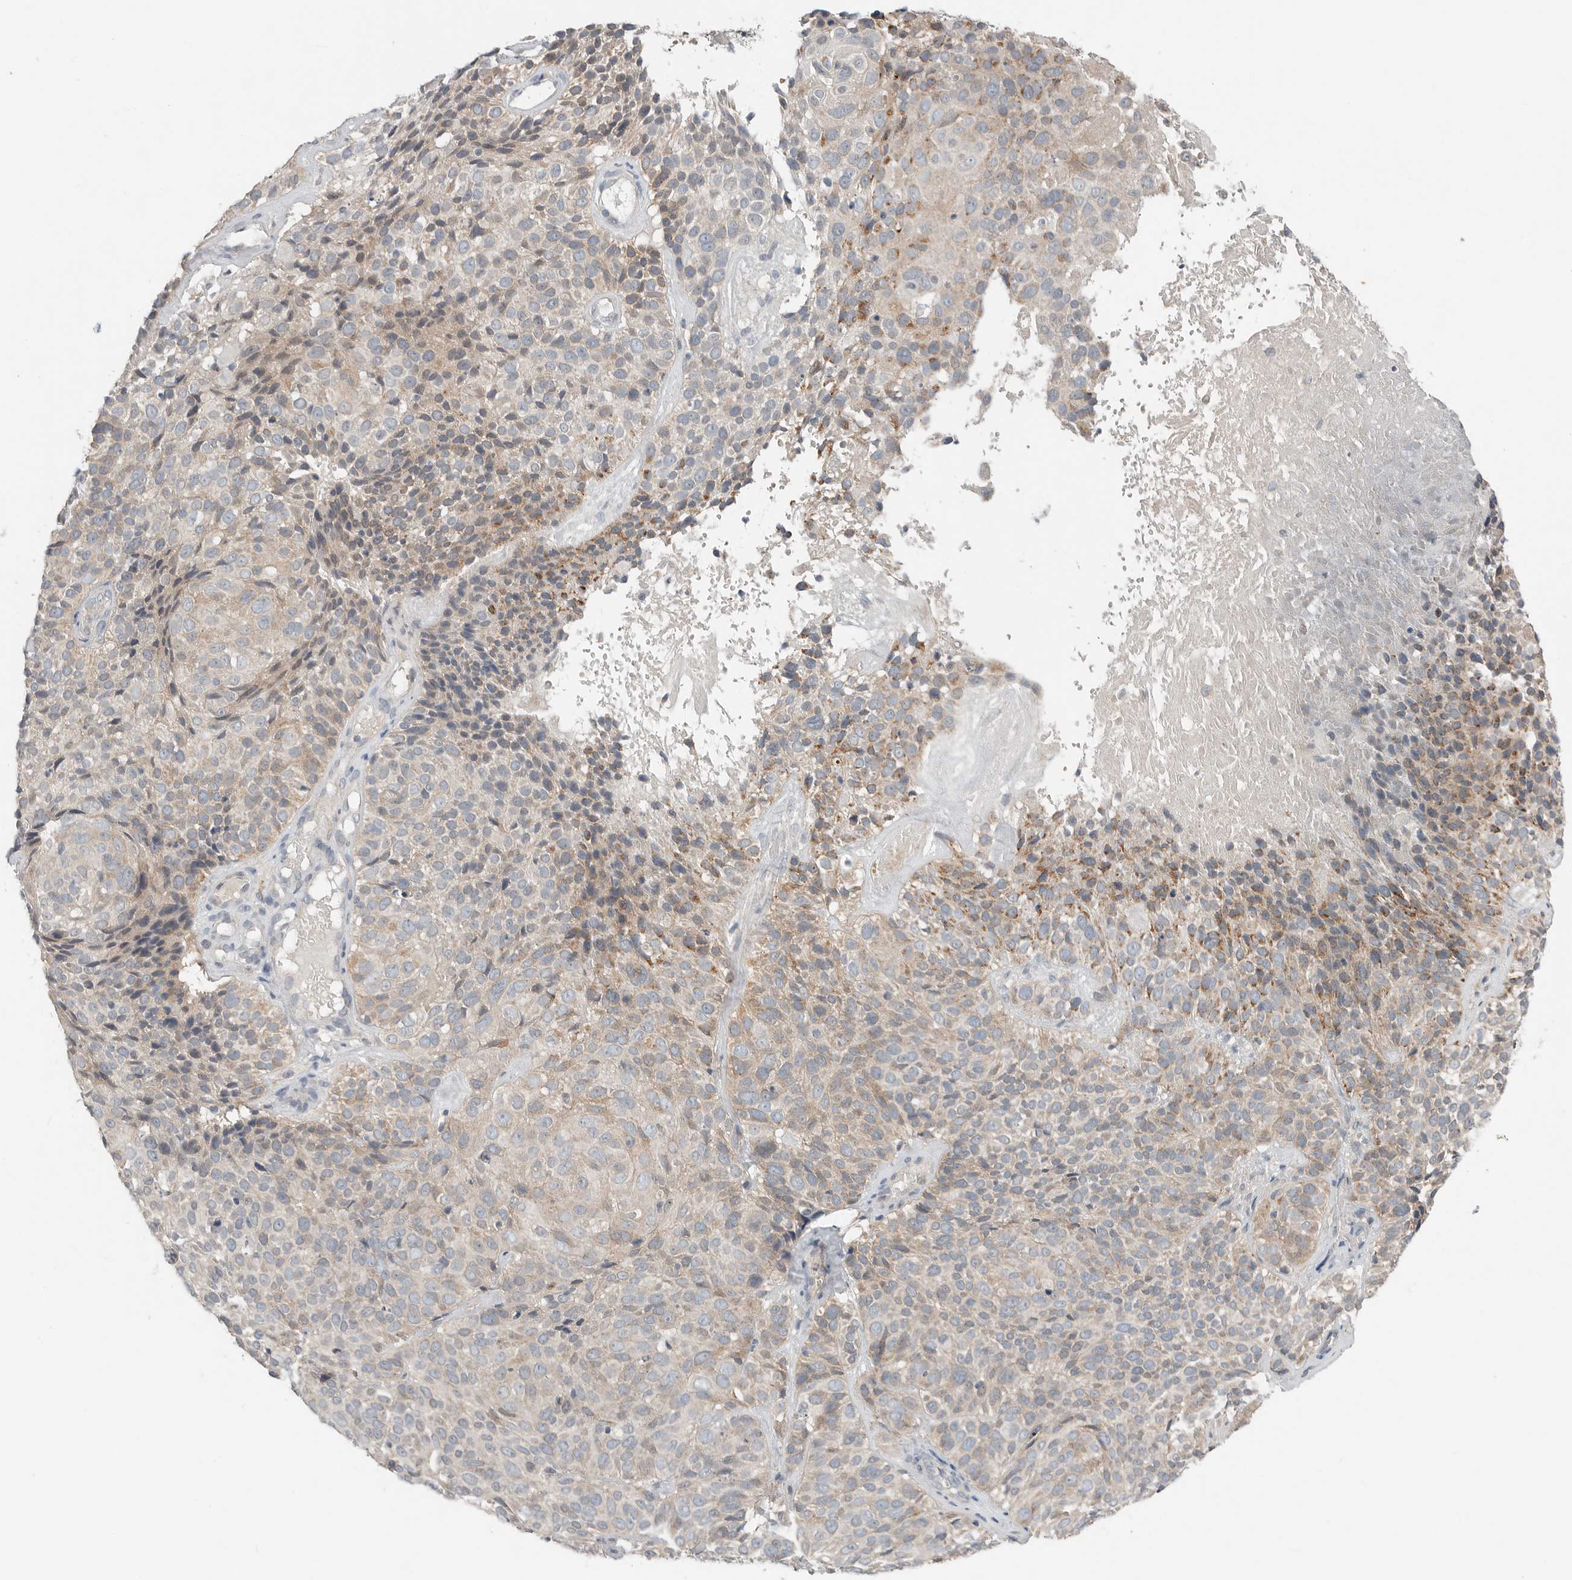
{"staining": {"intensity": "moderate", "quantity": "<25%", "location": "cytoplasmic/membranous"}, "tissue": "cervical cancer", "cell_type": "Tumor cells", "image_type": "cancer", "snomed": [{"axis": "morphology", "description": "Squamous cell carcinoma, NOS"}, {"axis": "topography", "description": "Cervix"}], "caption": "Tumor cells exhibit moderate cytoplasmic/membranous positivity in approximately <25% of cells in cervical cancer (squamous cell carcinoma). Nuclei are stained in blue.", "gene": "FCRLB", "patient": {"sex": "female", "age": 74}}